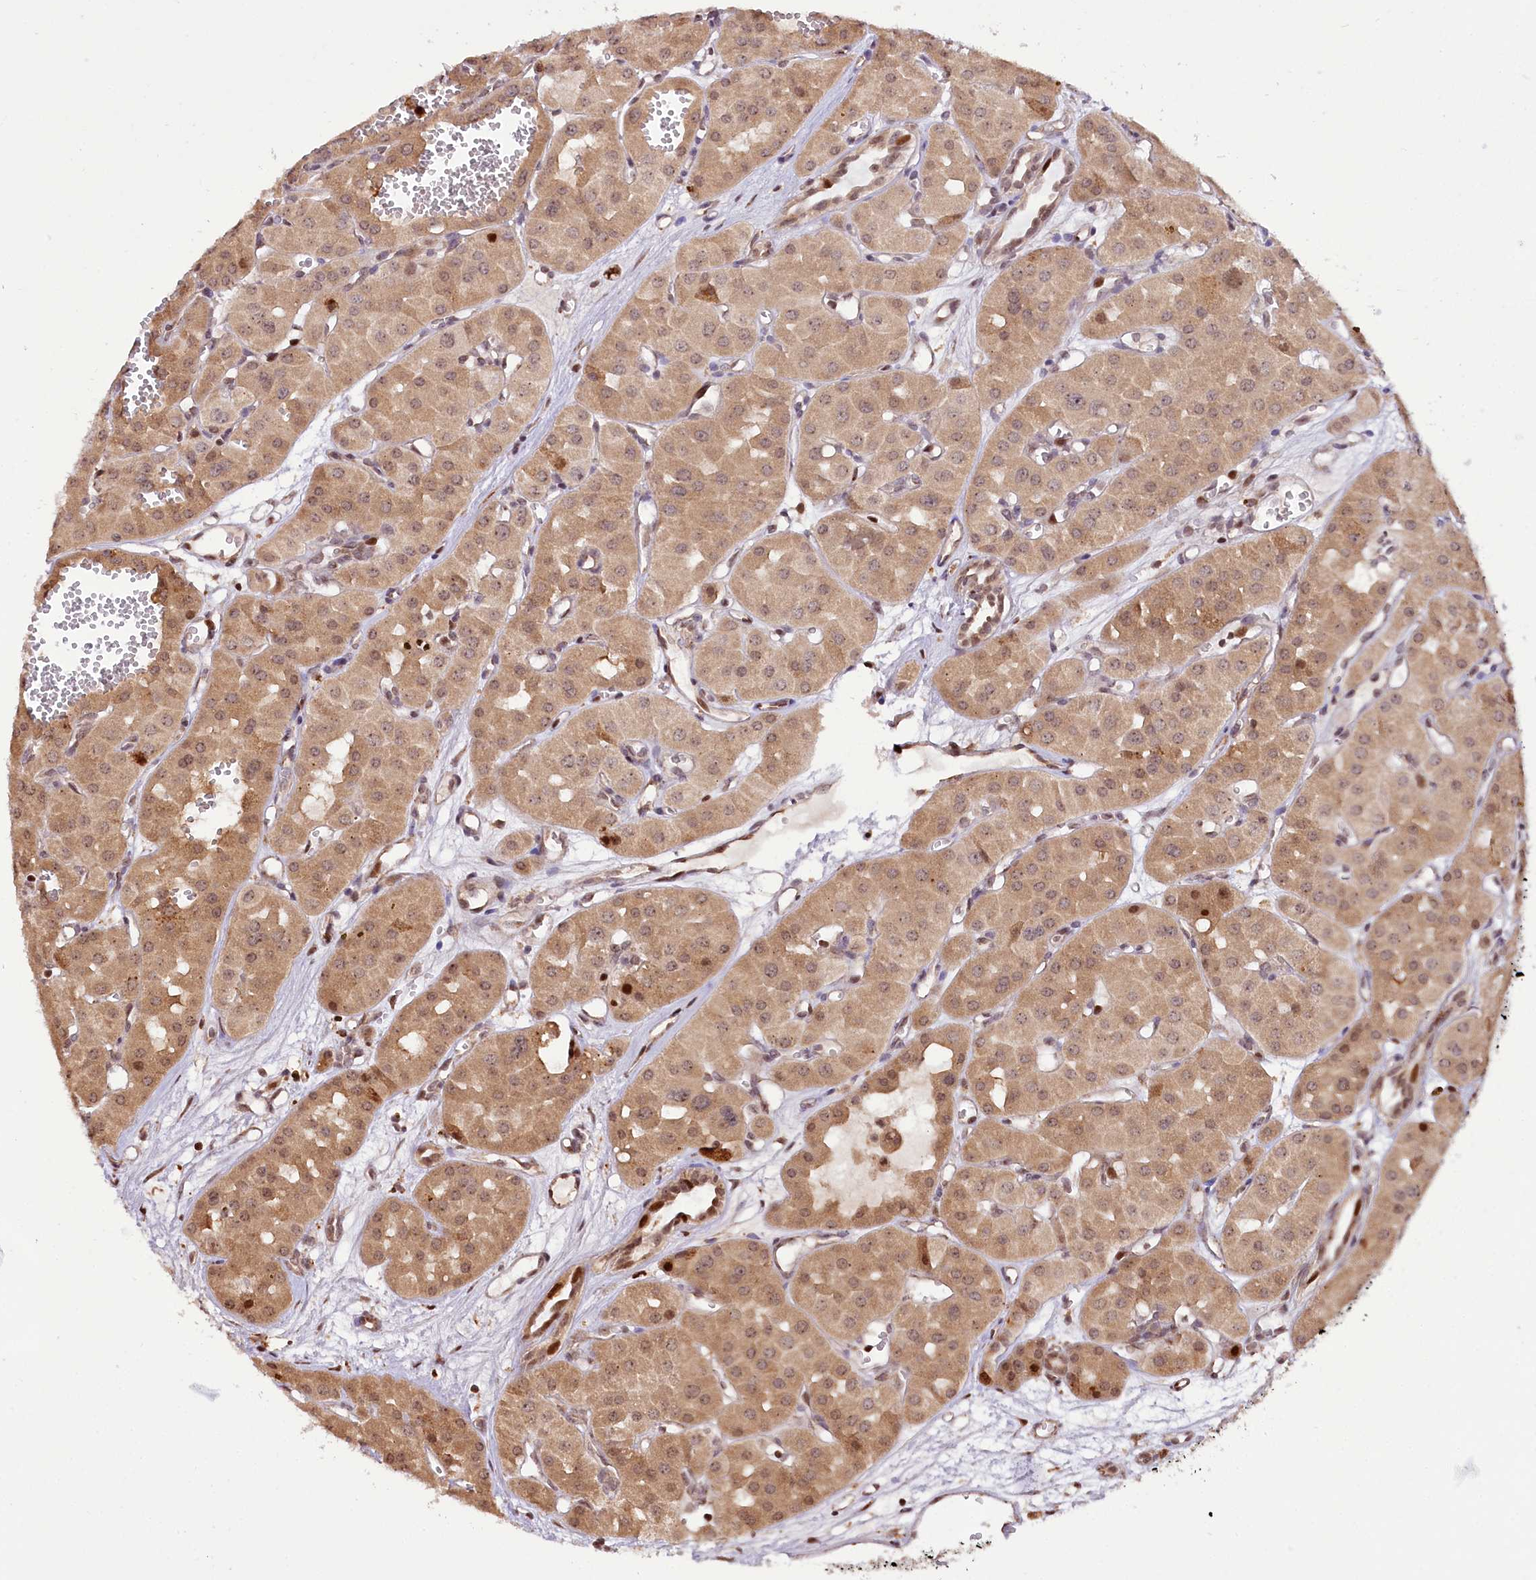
{"staining": {"intensity": "moderate", "quantity": ">75%", "location": "cytoplasmic/membranous,nuclear"}, "tissue": "renal cancer", "cell_type": "Tumor cells", "image_type": "cancer", "snomed": [{"axis": "morphology", "description": "Carcinoma, NOS"}, {"axis": "topography", "description": "Kidney"}], "caption": "This photomicrograph displays IHC staining of renal carcinoma, with medium moderate cytoplasmic/membranous and nuclear staining in approximately >75% of tumor cells.", "gene": "CUTC", "patient": {"sex": "female", "age": 75}}